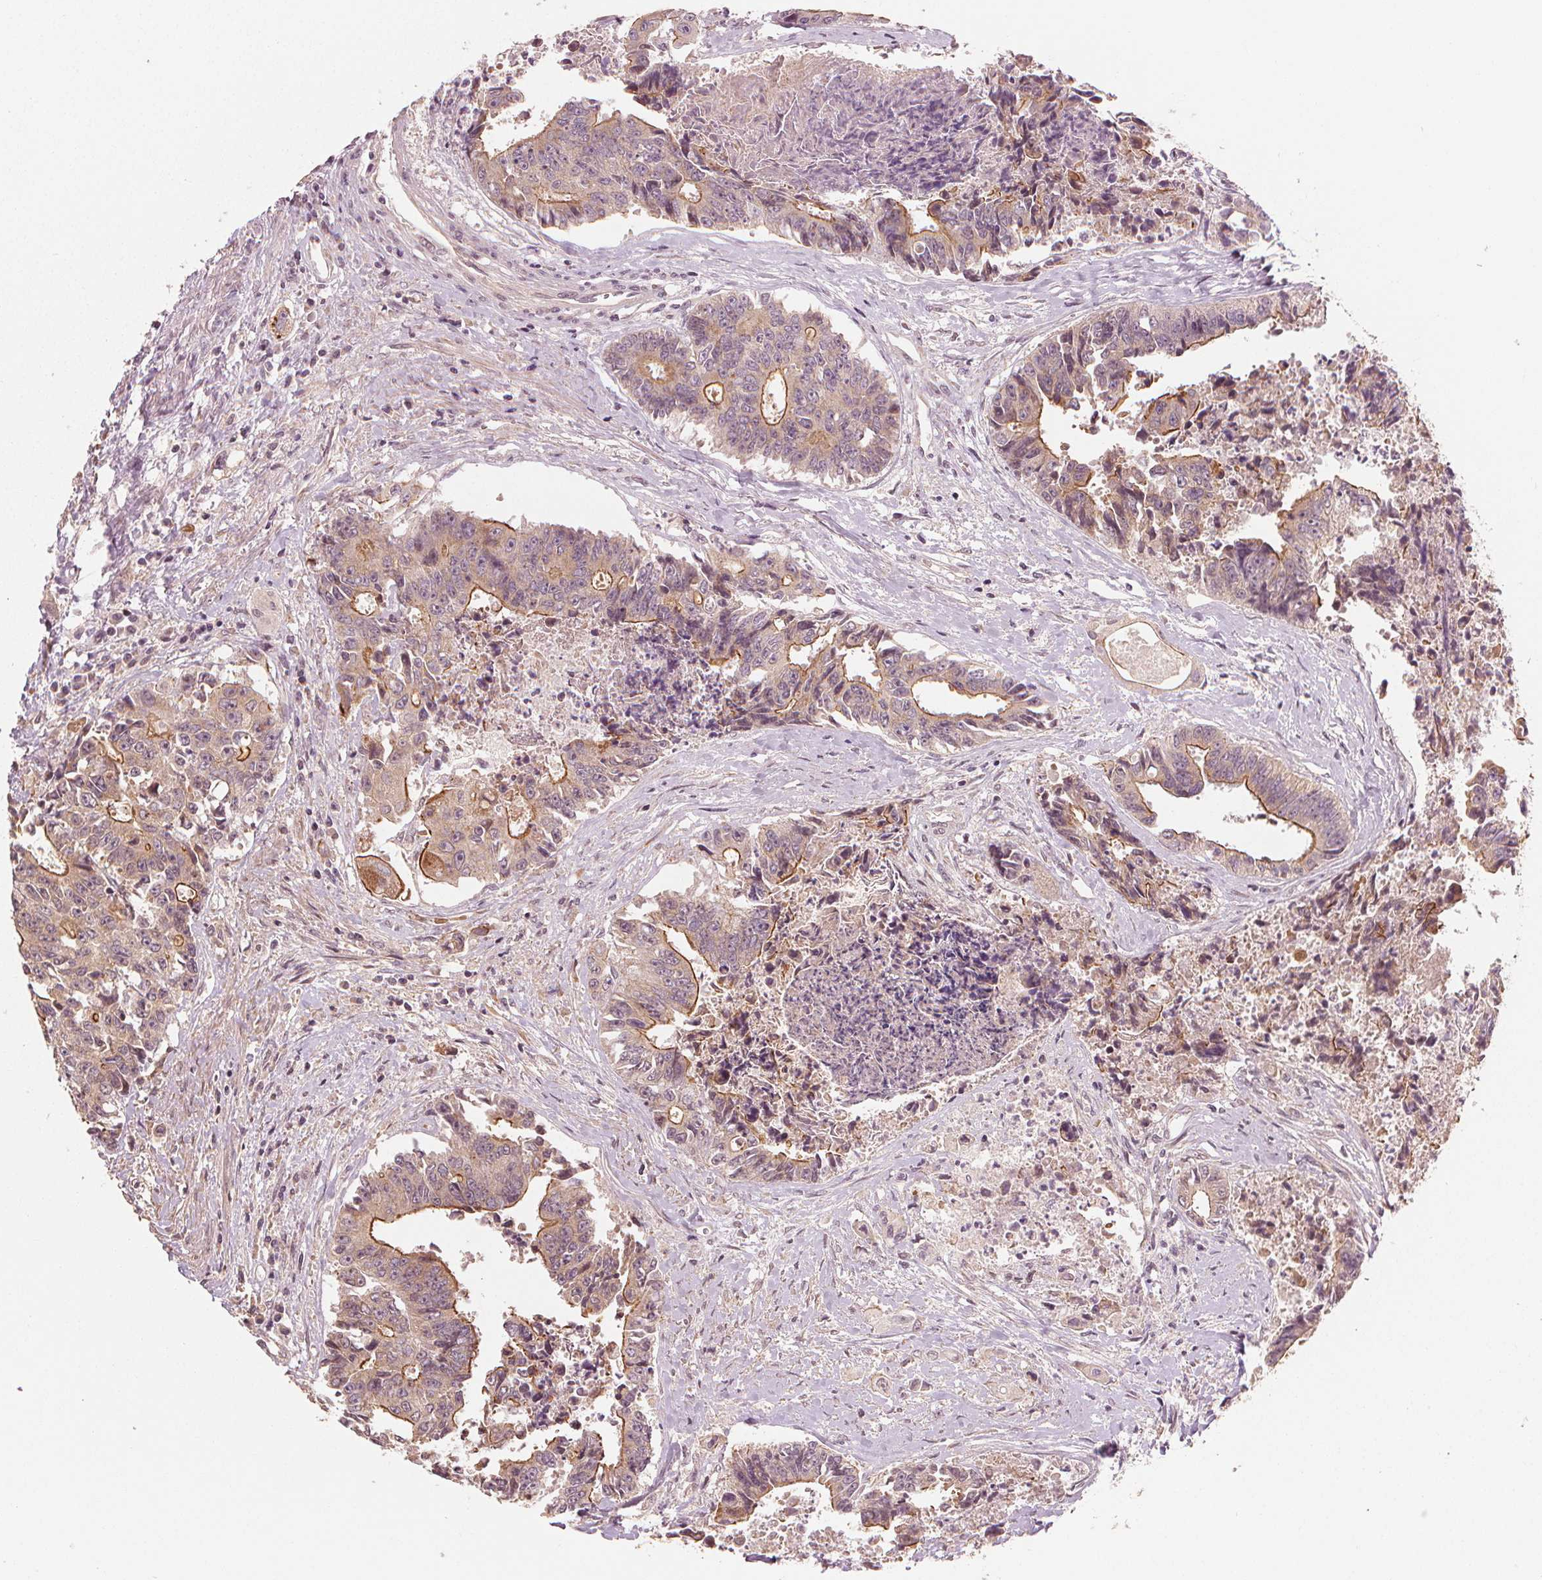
{"staining": {"intensity": "strong", "quantity": "<25%", "location": "cytoplasmic/membranous"}, "tissue": "colorectal cancer", "cell_type": "Tumor cells", "image_type": "cancer", "snomed": [{"axis": "morphology", "description": "Adenocarcinoma, NOS"}, {"axis": "topography", "description": "Rectum"}], "caption": "Protein expression analysis of human adenocarcinoma (colorectal) reveals strong cytoplasmic/membranous expression in approximately <25% of tumor cells.", "gene": "CLBA1", "patient": {"sex": "male", "age": 54}}